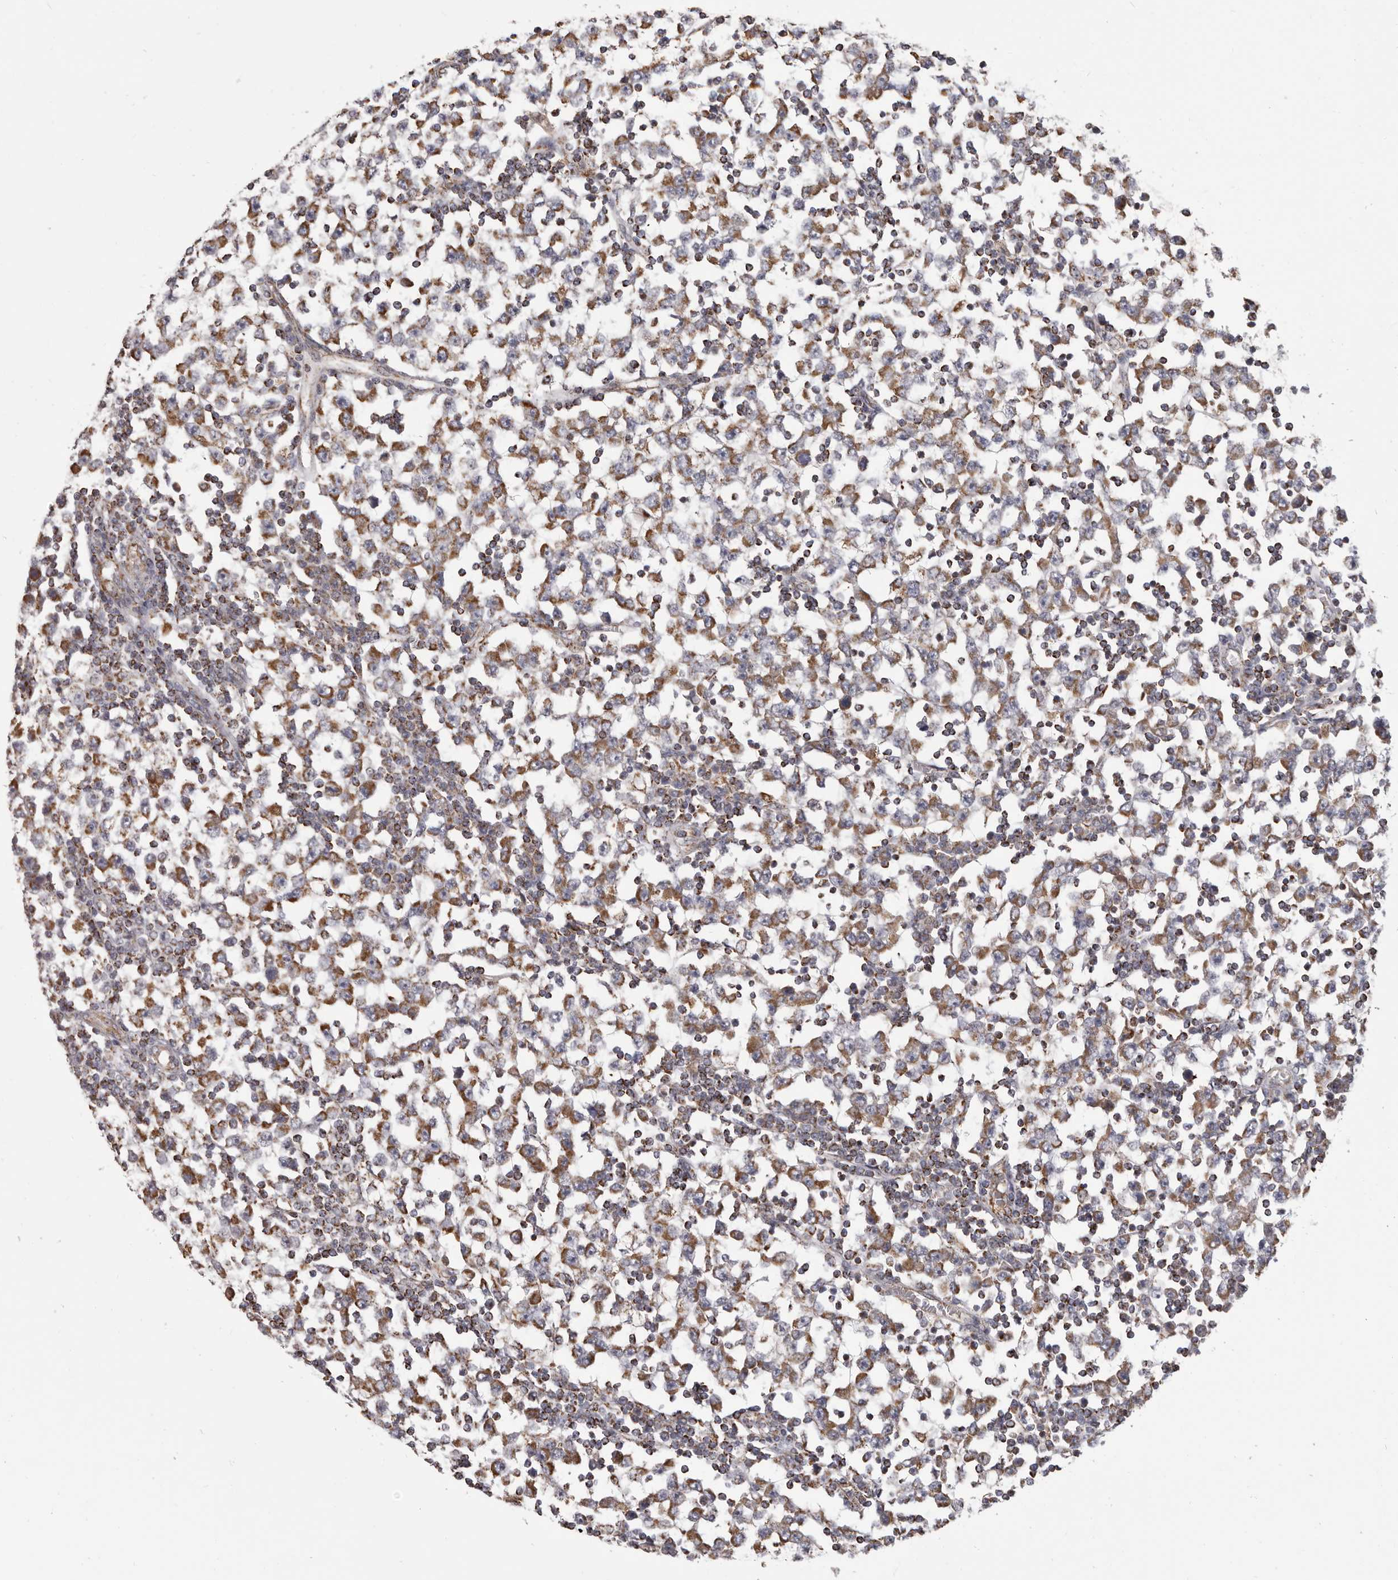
{"staining": {"intensity": "moderate", "quantity": ">75%", "location": "cytoplasmic/membranous"}, "tissue": "testis cancer", "cell_type": "Tumor cells", "image_type": "cancer", "snomed": [{"axis": "morphology", "description": "Seminoma, NOS"}, {"axis": "topography", "description": "Testis"}], "caption": "Immunohistochemistry (DAB (3,3'-diaminobenzidine)) staining of human seminoma (testis) demonstrates moderate cytoplasmic/membranous protein positivity in about >75% of tumor cells.", "gene": "CHRM2", "patient": {"sex": "male", "age": 65}}